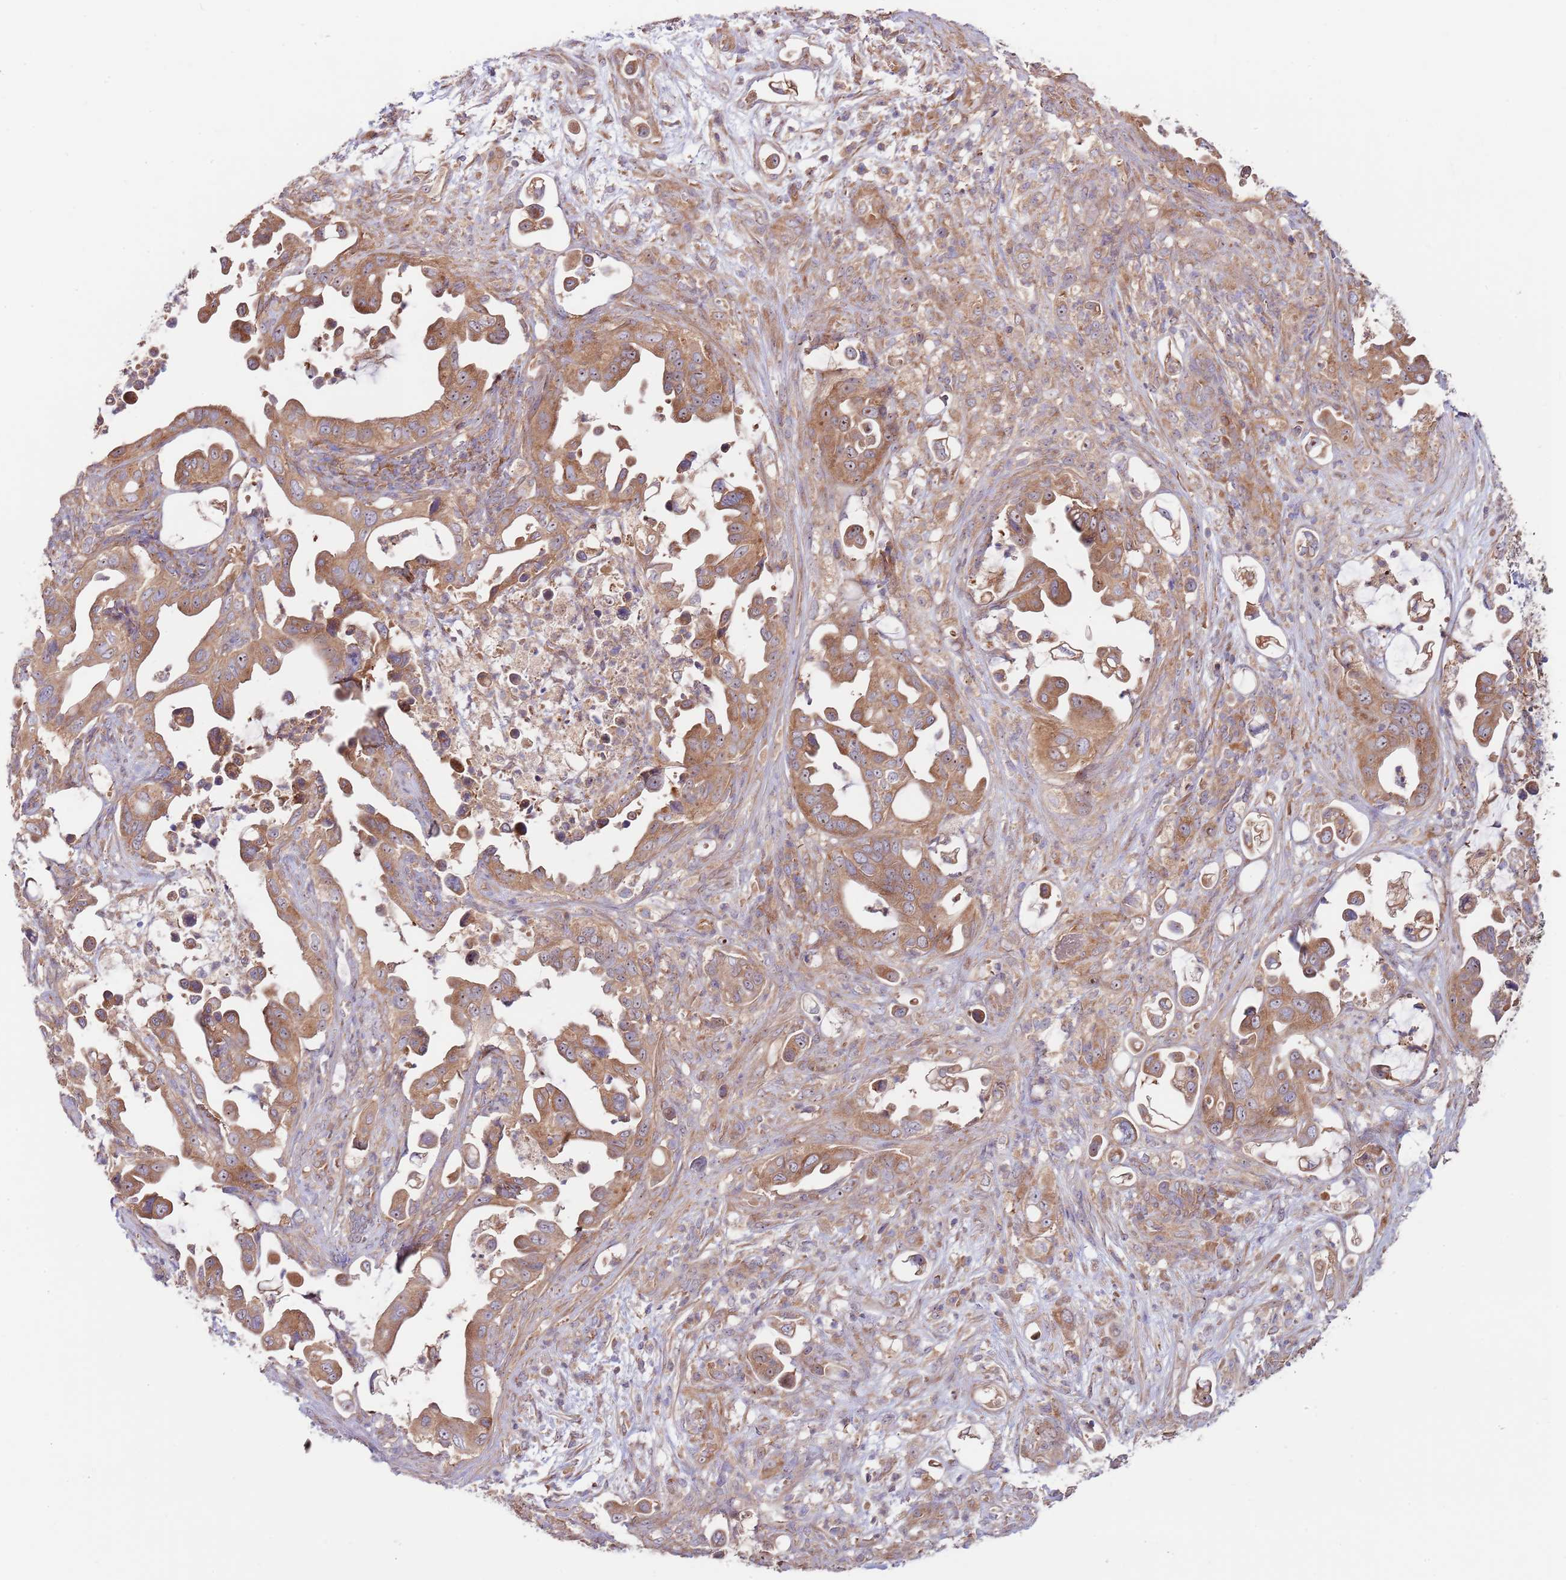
{"staining": {"intensity": "moderate", "quantity": ">75%", "location": "cytoplasmic/membranous"}, "tissue": "pancreatic cancer", "cell_type": "Tumor cells", "image_type": "cancer", "snomed": [{"axis": "morphology", "description": "Adenocarcinoma, NOS"}, {"axis": "topography", "description": "Pancreas"}], "caption": "This is a micrograph of immunohistochemistry (IHC) staining of pancreatic cancer, which shows moderate positivity in the cytoplasmic/membranous of tumor cells.", "gene": "EIF3F", "patient": {"sex": "male", "age": 61}}